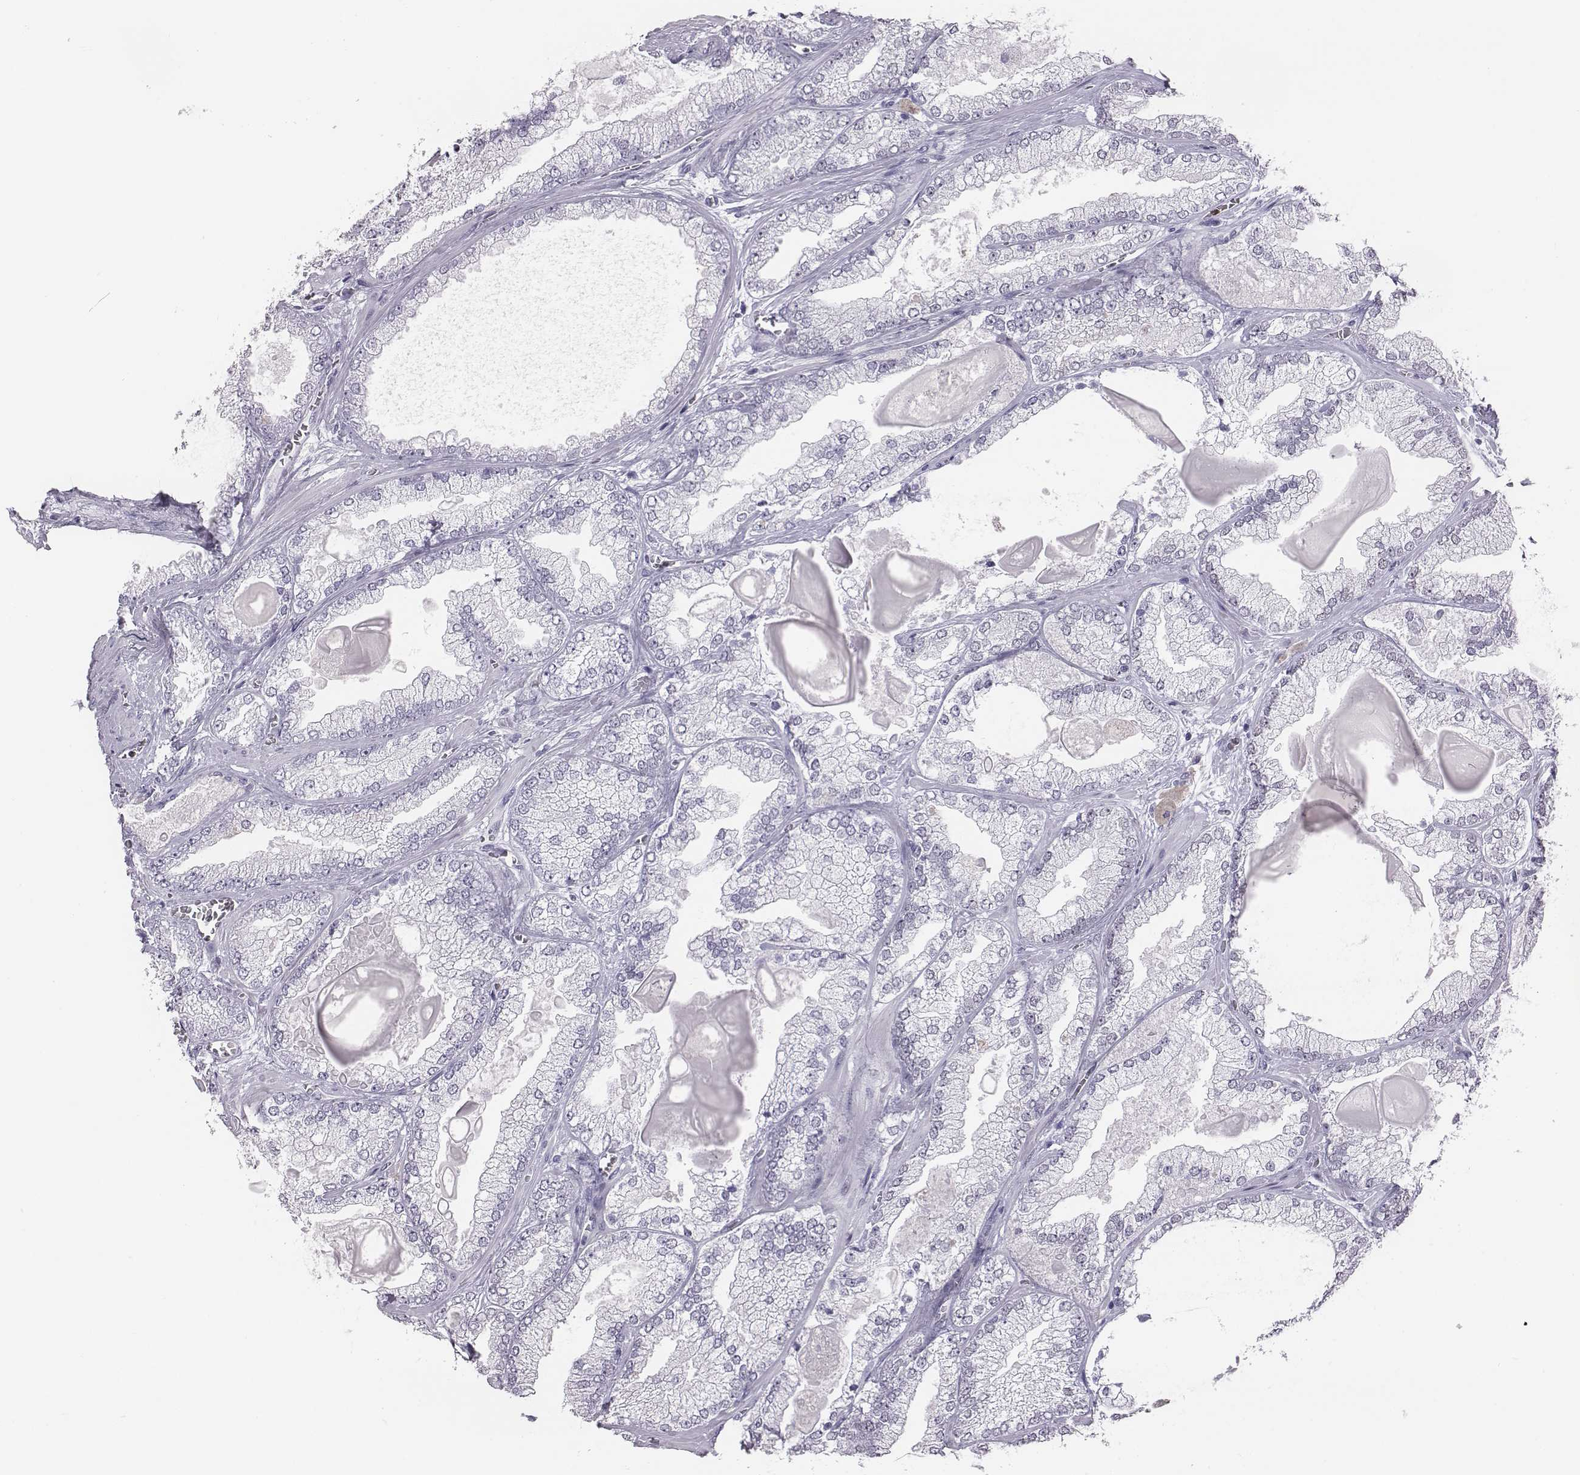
{"staining": {"intensity": "negative", "quantity": "none", "location": "none"}, "tissue": "prostate cancer", "cell_type": "Tumor cells", "image_type": "cancer", "snomed": [{"axis": "morphology", "description": "Adenocarcinoma, Low grade"}, {"axis": "topography", "description": "Prostate"}], "caption": "Immunohistochemical staining of human prostate cancer (adenocarcinoma (low-grade)) shows no significant staining in tumor cells. The staining is performed using DAB (3,3'-diaminobenzidine) brown chromogen with nuclei counter-stained in using hematoxylin.", "gene": "ACOD1", "patient": {"sex": "male", "age": 57}}